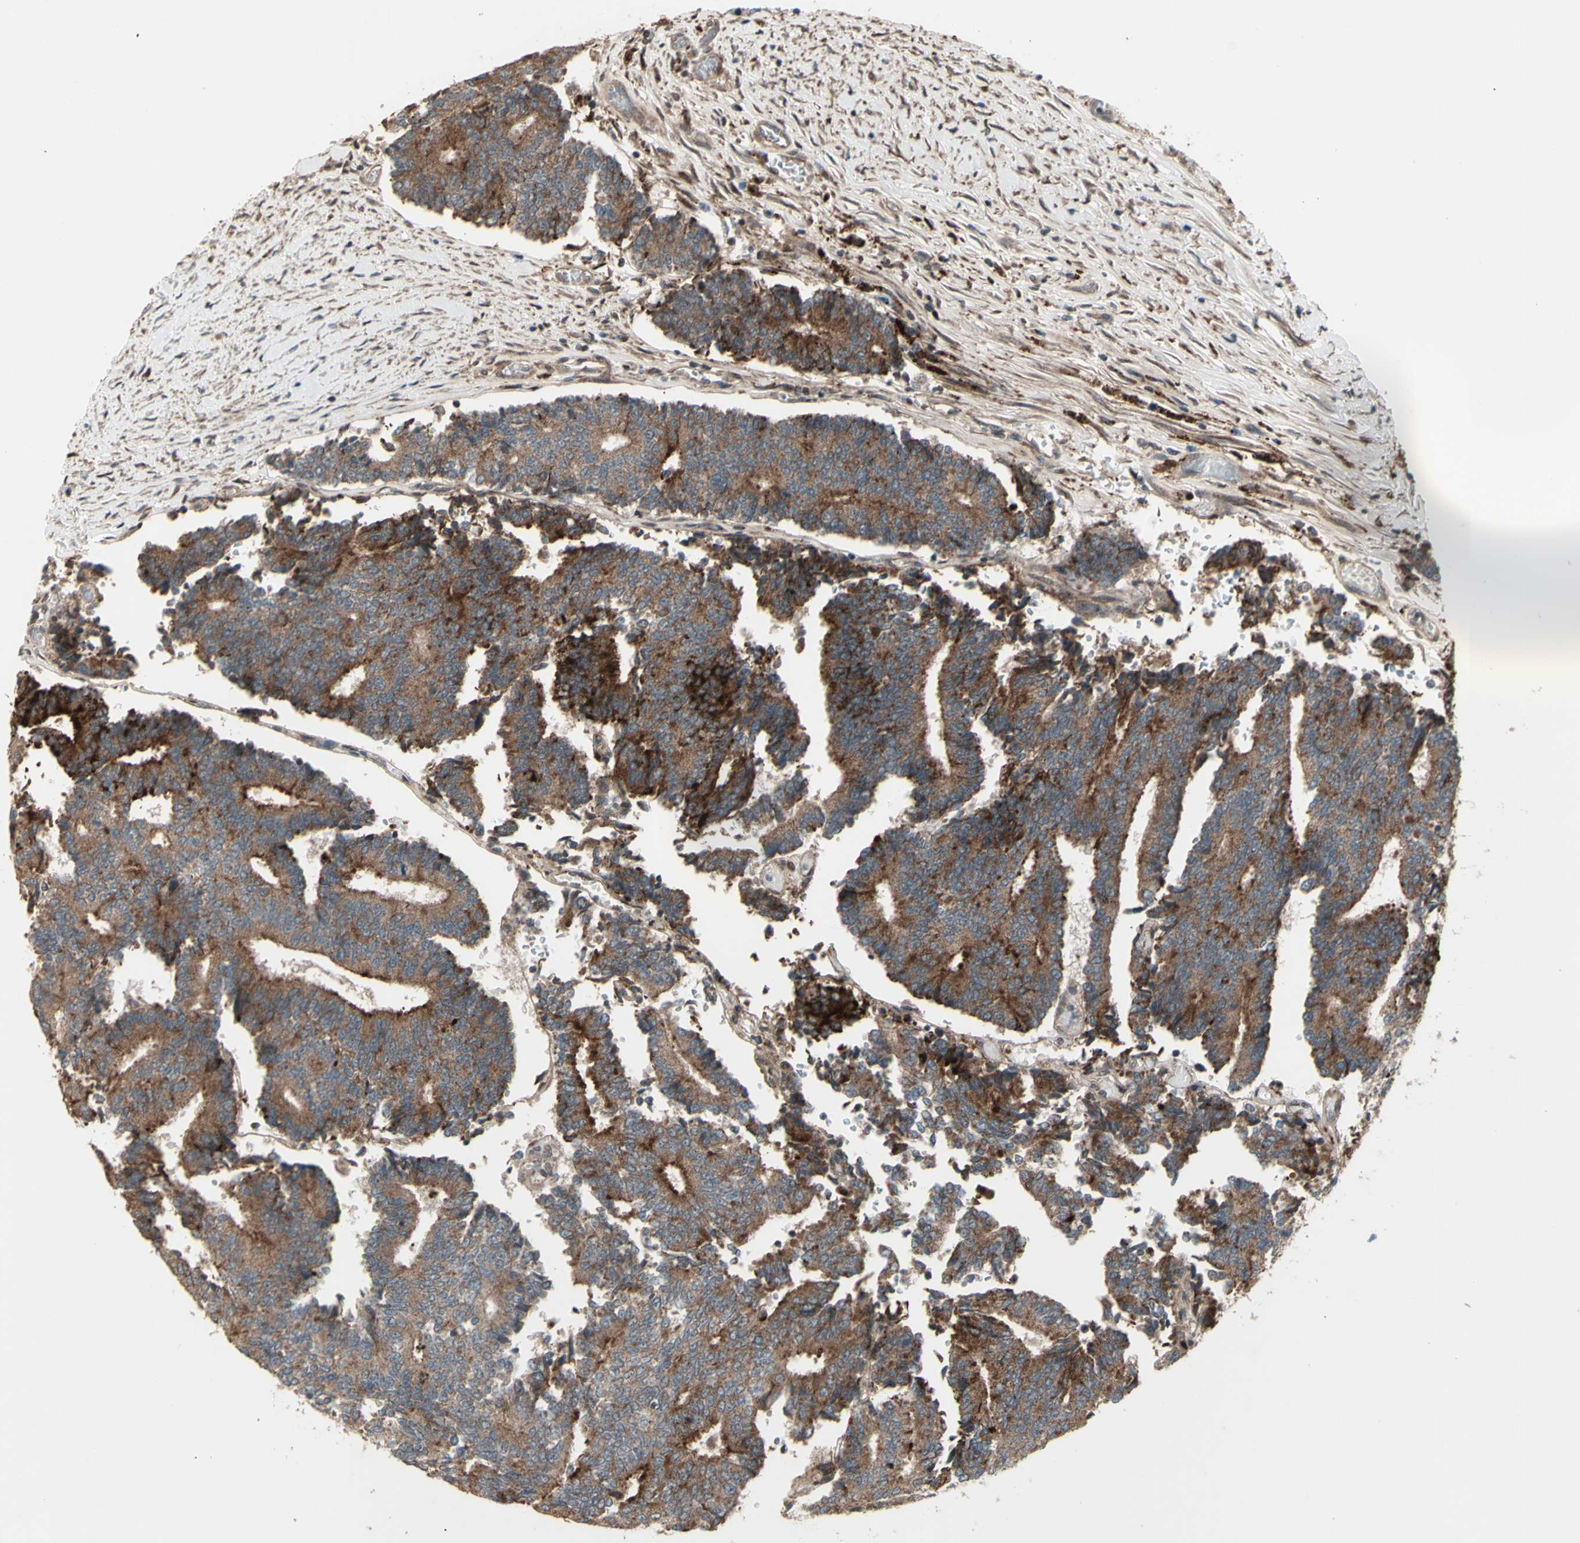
{"staining": {"intensity": "strong", "quantity": ">75%", "location": "cytoplasmic/membranous"}, "tissue": "prostate cancer", "cell_type": "Tumor cells", "image_type": "cancer", "snomed": [{"axis": "morphology", "description": "Normal tissue, NOS"}, {"axis": "morphology", "description": "Adenocarcinoma, High grade"}, {"axis": "topography", "description": "Prostate"}, {"axis": "topography", "description": "Seminal veicle"}], "caption": "An immunohistochemistry (IHC) image of tumor tissue is shown. Protein staining in brown labels strong cytoplasmic/membranous positivity in prostate cancer (high-grade adenocarcinoma) within tumor cells.", "gene": "OSTM1", "patient": {"sex": "male", "age": 55}}